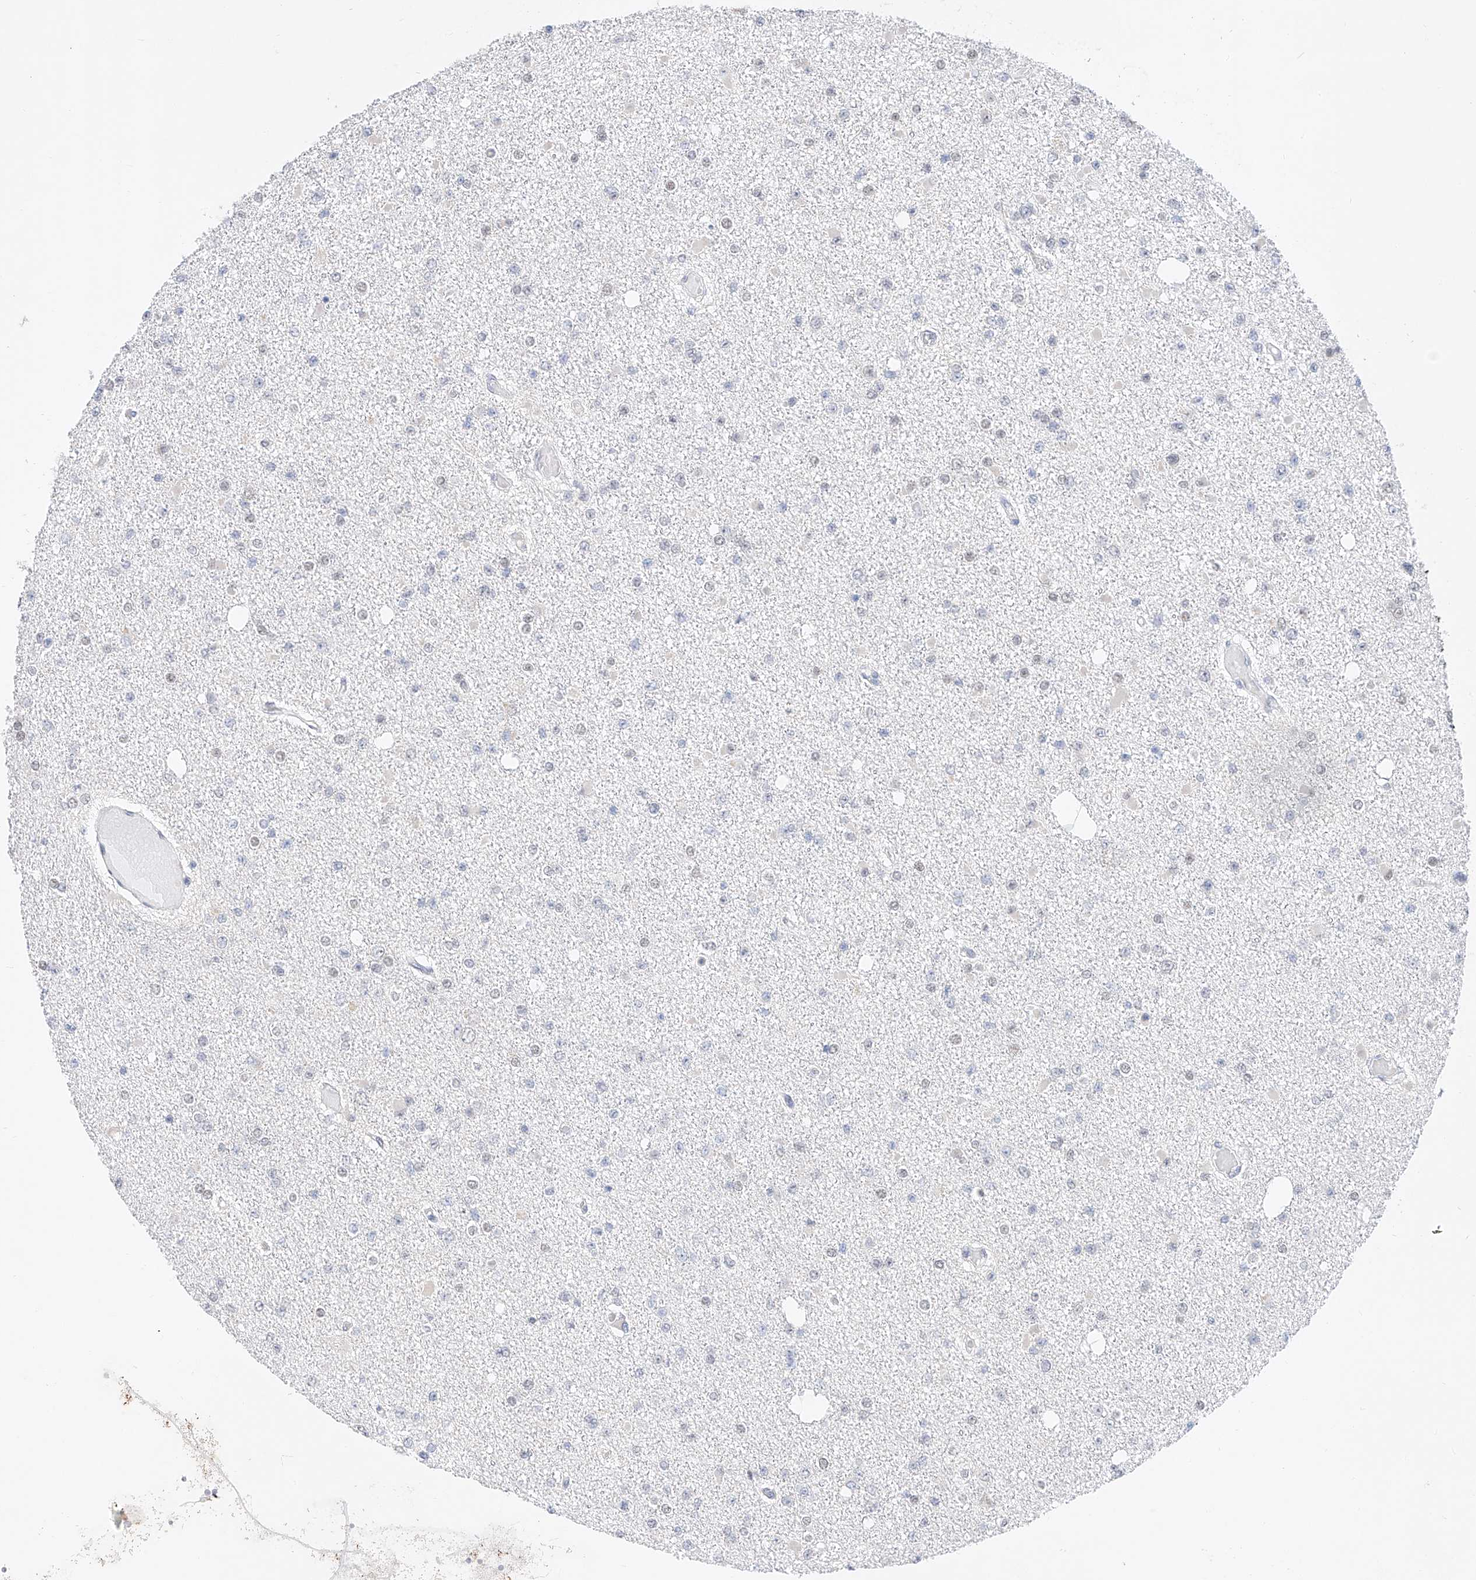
{"staining": {"intensity": "negative", "quantity": "none", "location": "none"}, "tissue": "glioma", "cell_type": "Tumor cells", "image_type": "cancer", "snomed": [{"axis": "morphology", "description": "Glioma, malignant, Low grade"}, {"axis": "topography", "description": "Brain"}], "caption": "Immunohistochemical staining of human glioma reveals no significant expression in tumor cells.", "gene": "KCNJ1", "patient": {"sex": "female", "age": 22}}